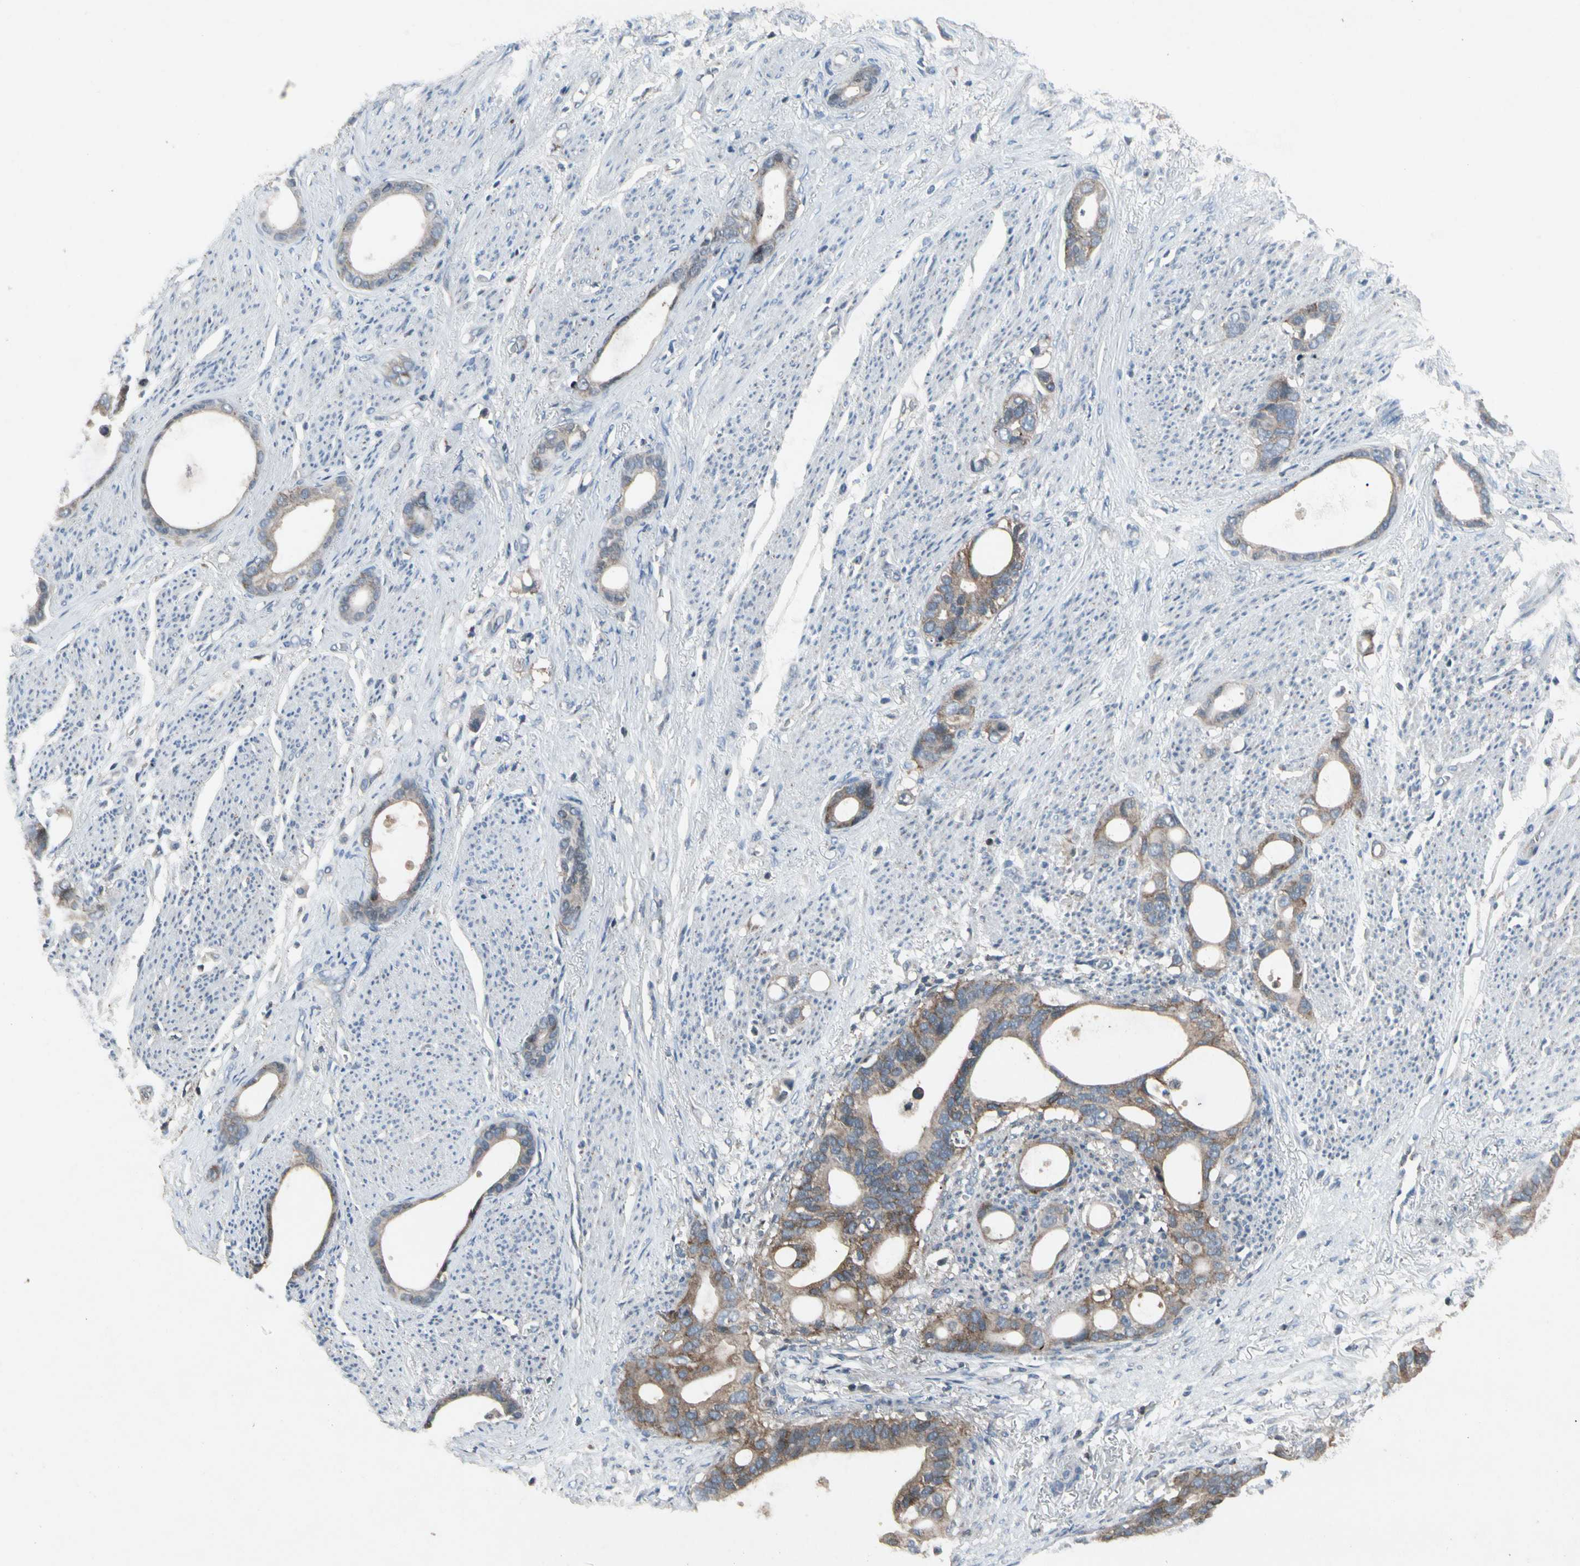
{"staining": {"intensity": "moderate", "quantity": ">75%", "location": "cytoplasmic/membranous"}, "tissue": "stomach cancer", "cell_type": "Tumor cells", "image_type": "cancer", "snomed": [{"axis": "morphology", "description": "Adenocarcinoma, NOS"}, {"axis": "topography", "description": "Stomach"}], "caption": "A medium amount of moderate cytoplasmic/membranous positivity is seen in approximately >75% of tumor cells in stomach cancer tissue. (Stains: DAB in brown, nuclei in blue, Microscopy: brightfield microscopy at high magnification).", "gene": "NMI", "patient": {"sex": "female", "age": 75}}